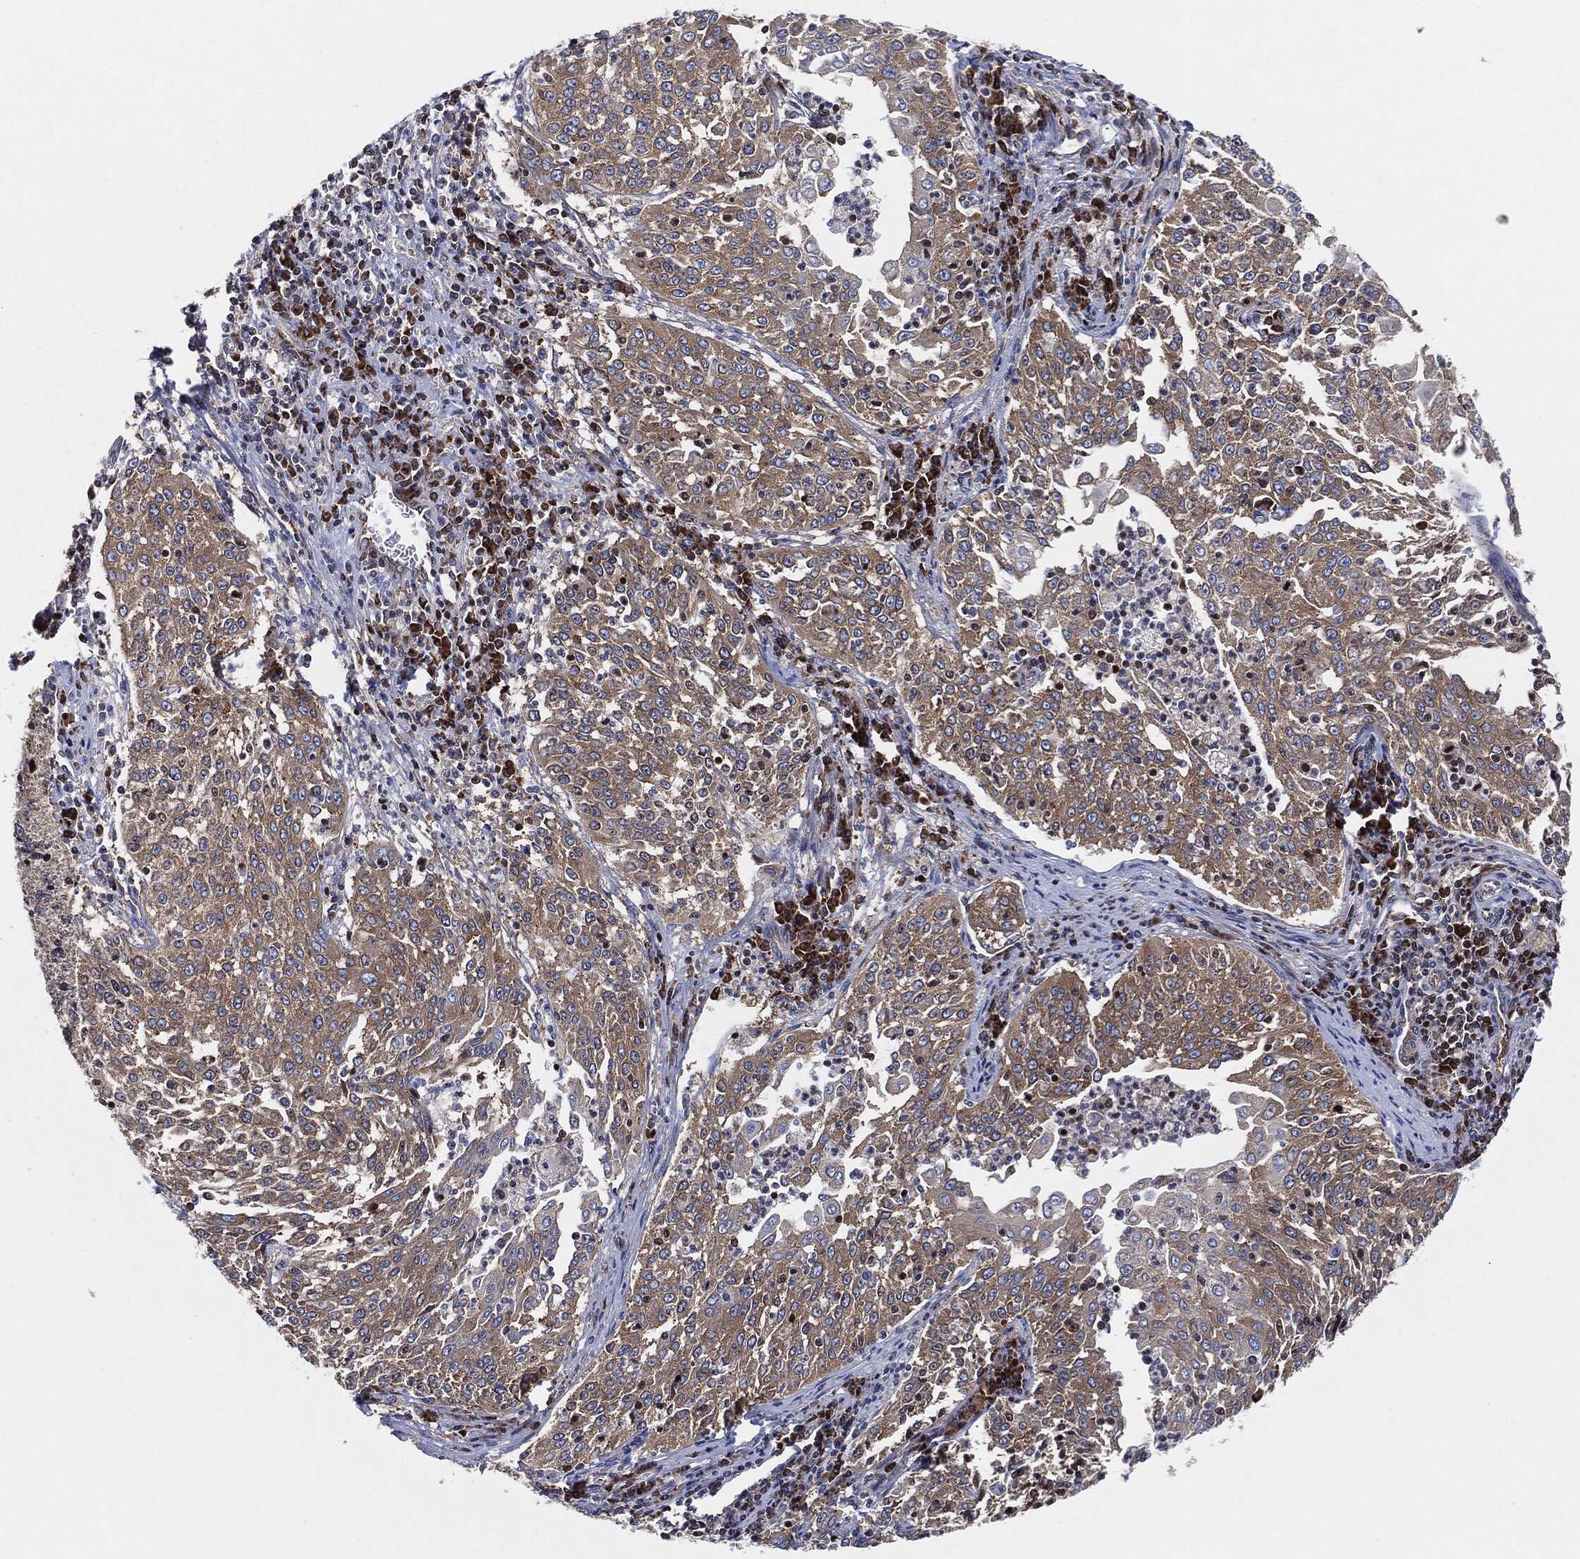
{"staining": {"intensity": "weak", "quantity": ">75%", "location": "cytoplasmic/membranous"}, "tissue": "cervical cancer", "cell_type": "Tumor cells", "image_type": "cancer", "snomed": [{"axis": "morphology", "description": "Squamous cell carcinoma, NOS"}, {"axis": "topography", "description": "Cervix"}], "caption": "Tumor cells exhibit weak cytoplasmic/membranous positivity in about >75% of cells in cervical cancer (squamous cell carcinoma).", "gene": "EIF2S2", "patient": {"sex": "female", "age": 41}}